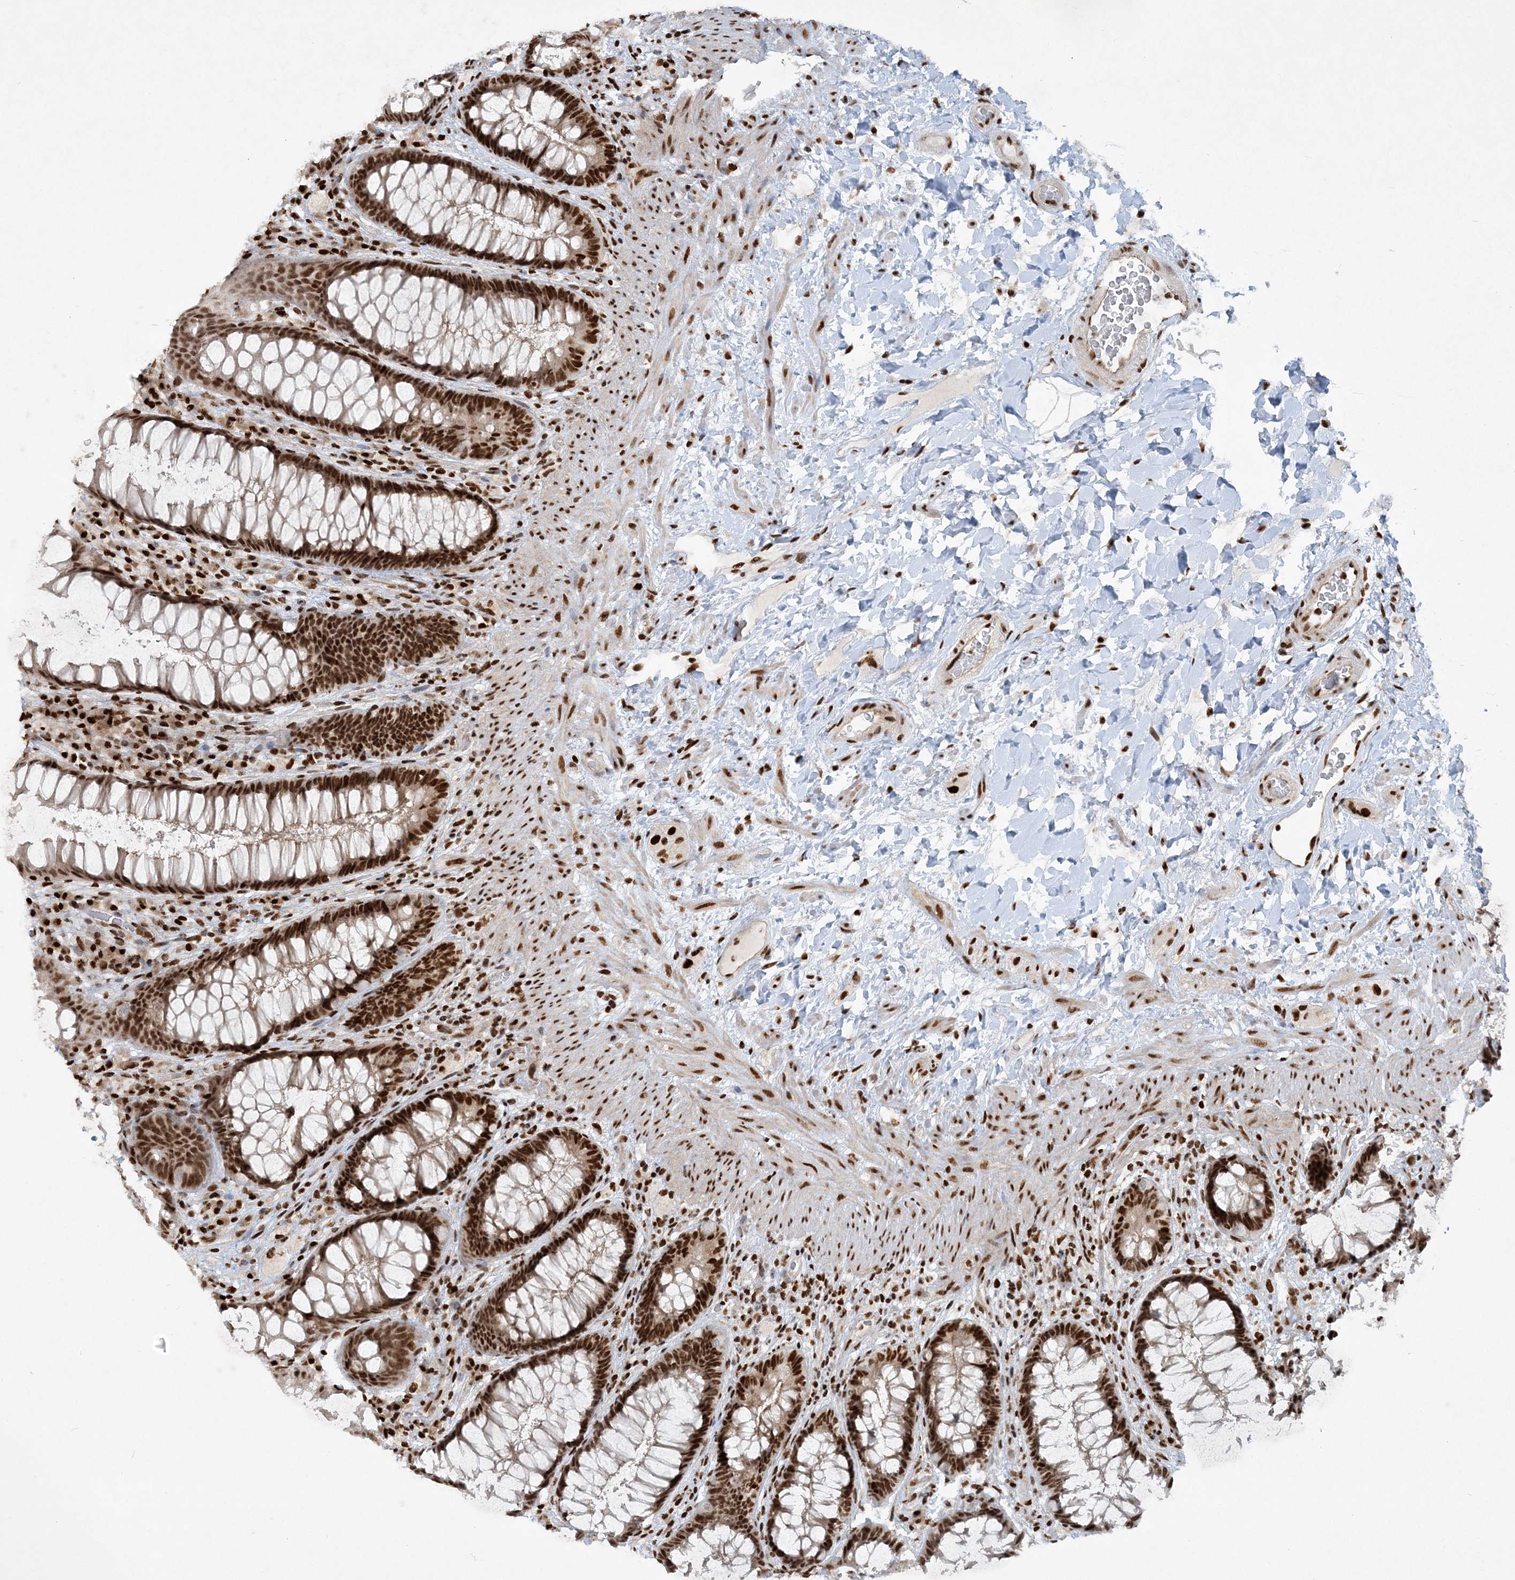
{"staining": {"intensity": "strong", "quantity": ">75%", "location": "nuclear"}, "tissue": "rectum", "cell_type": "Glandular cells", "image_type": "normal", "snomed": [{"axis": "morphology", "description": "Normal tissue, NOS"}, {"axis": "topography", "description": "Rectum"}], "caption": "Protein expression analysis of normal human rectum reveals strong nuclear positivity in about >75% of glandular cells. The protein of interest is stained brown, and the nuclei are stained in blue (DAB (3,3'-diaminobenzidine) IHC with brightfield microscopy, high magnification).", "gene": "DELE1", "patient": {"sex": "female", "age": 46}}